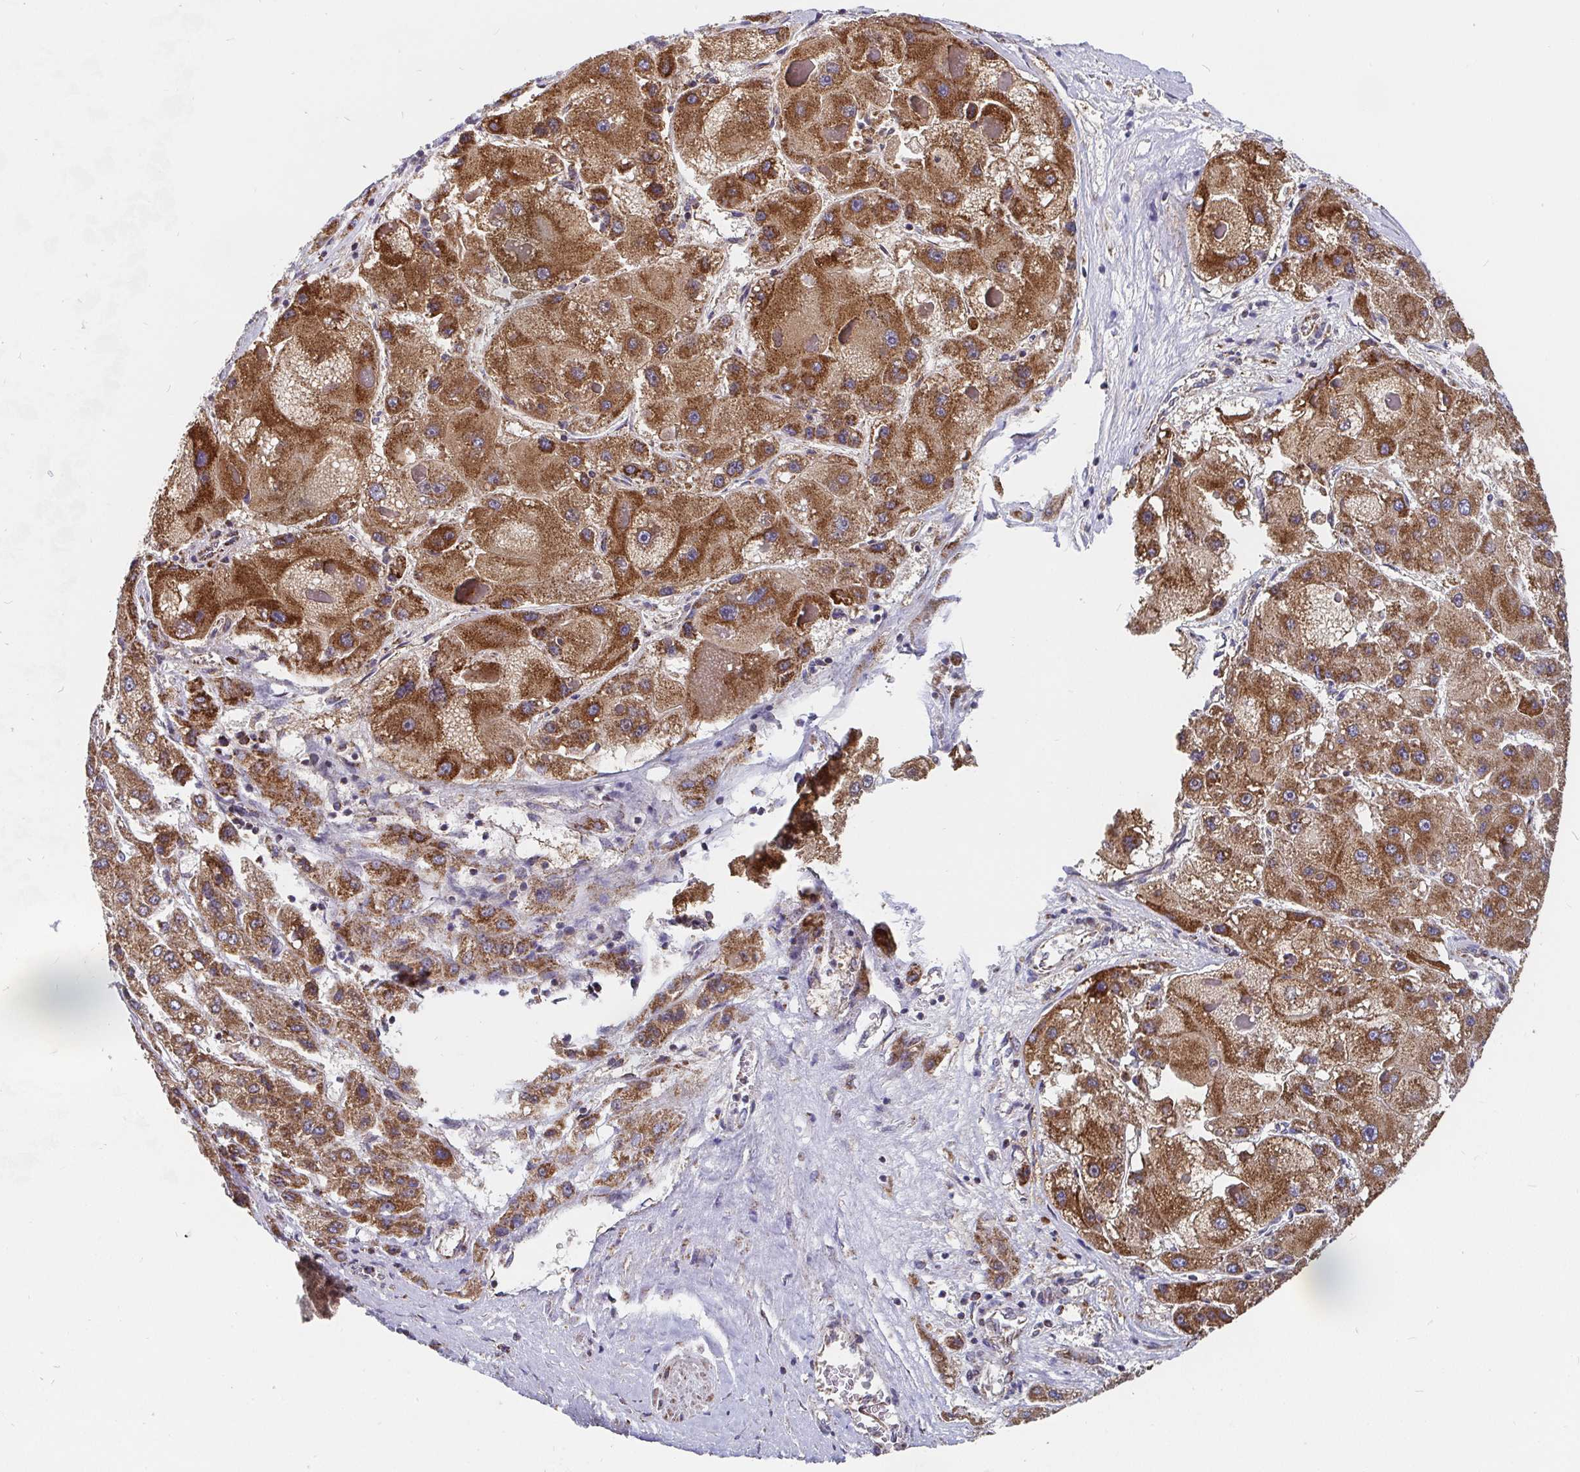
{"staining": {"intensity": "strong", "quantity": ">75%", "location": "cytoplasmic/membranous"}, "tissue": "liver cancer", "cell_type": "Tumor cells", "image_type": "cancer", "snomed": [{"axis": "morphology", "description": "Carcinoma, Hepatocellular, NOS"}, {"axis": "topography", "description": "Liver"}], "caption": "Human liver hepatocellular carcinoma stained for a protein (brown) shows strong cytoplasmic/membranous positive positivity in approximately >75% of tumor cells.", "gene": "PDF", "patient": {"sex": "female", "age": 73}}